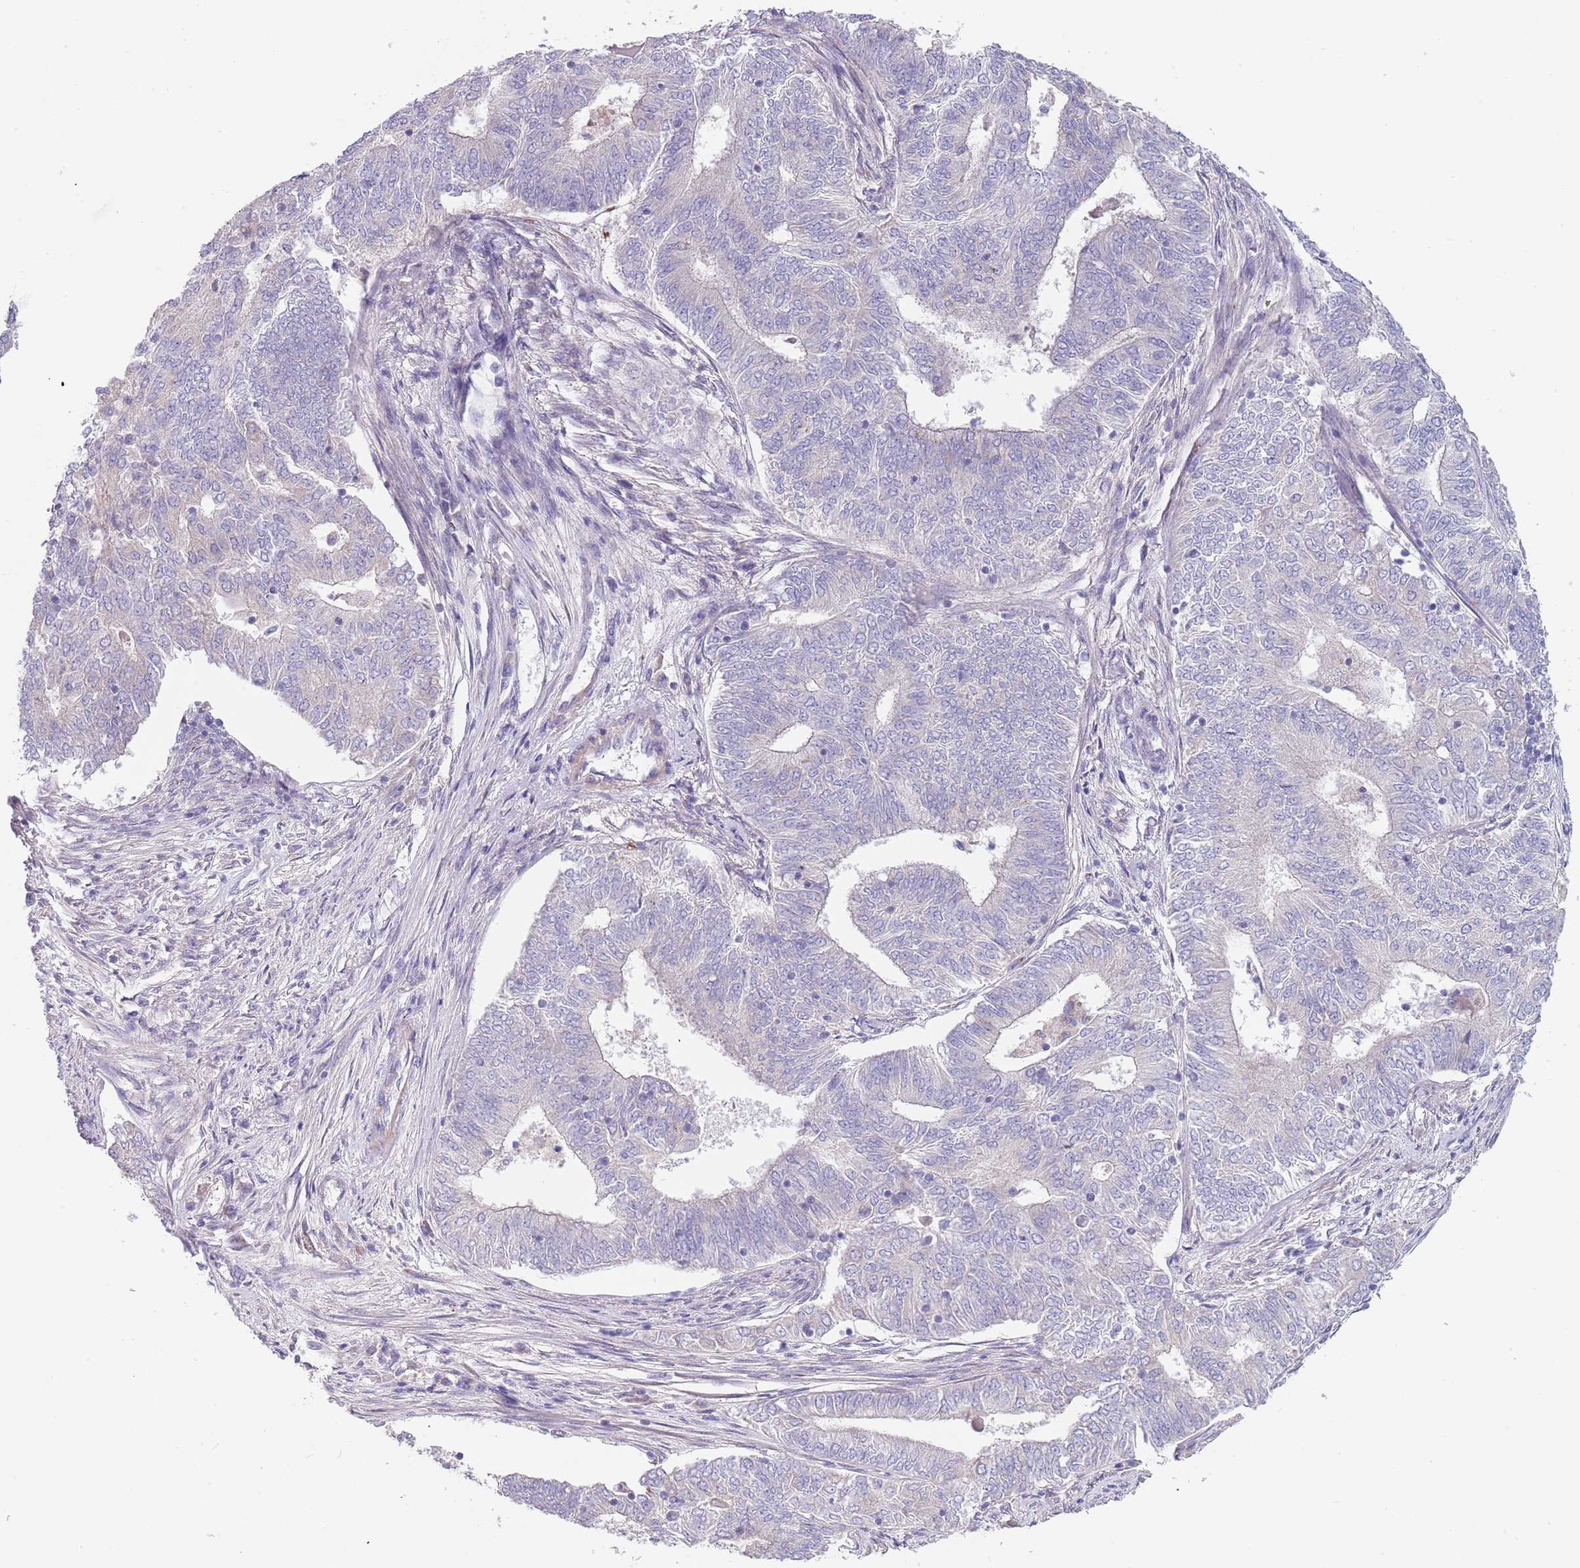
{"staining": {"intensity": "negative", "quantity": "none", "location": "none"}, "tissue": "endometrial cancer", "cell_type": "Tumor cells", "image_type": "cancer", "snomed": [{"axis": "morphology", "description": "Adenocarcinoma, NOS"}, {"axis": "topography", "description": "Endometrium"}], "caption": "There is no significant staining in tumor cells of endometrial adenocarcinoma.", "gene": "MAN1C1", "patient": {"sex": "female", "age": 62}}